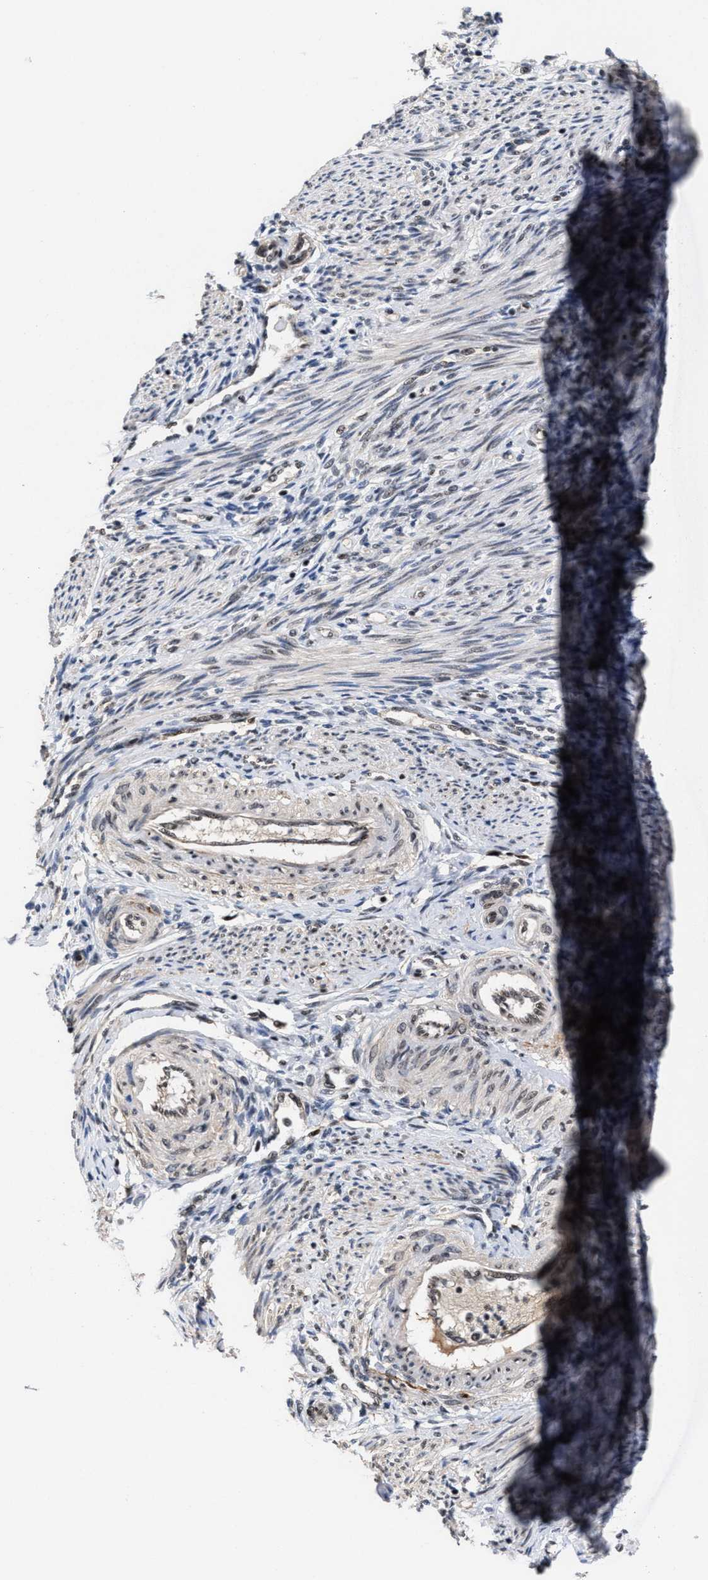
{"staining": {"intensity": "moderate", "quantity": "25%-75%", "location": "nuclear"}, "tissue": "endometrium", "cell_type": "Cells in endometrial stroma", "image_type": "normal", "snomed": [{"axis": "morphology", "description": "Normal tissue, NOS"}, {"axis": "topography", "description": "Endometrium"}], "caption": "This image displays IHC staining of benign endometrium, with medium moderate nuclear positivity in approximately 25%-75% of cells in endometrial stroma.", "gene": "EIF4A3", "patient": {"sex": "female", "age": 42}}